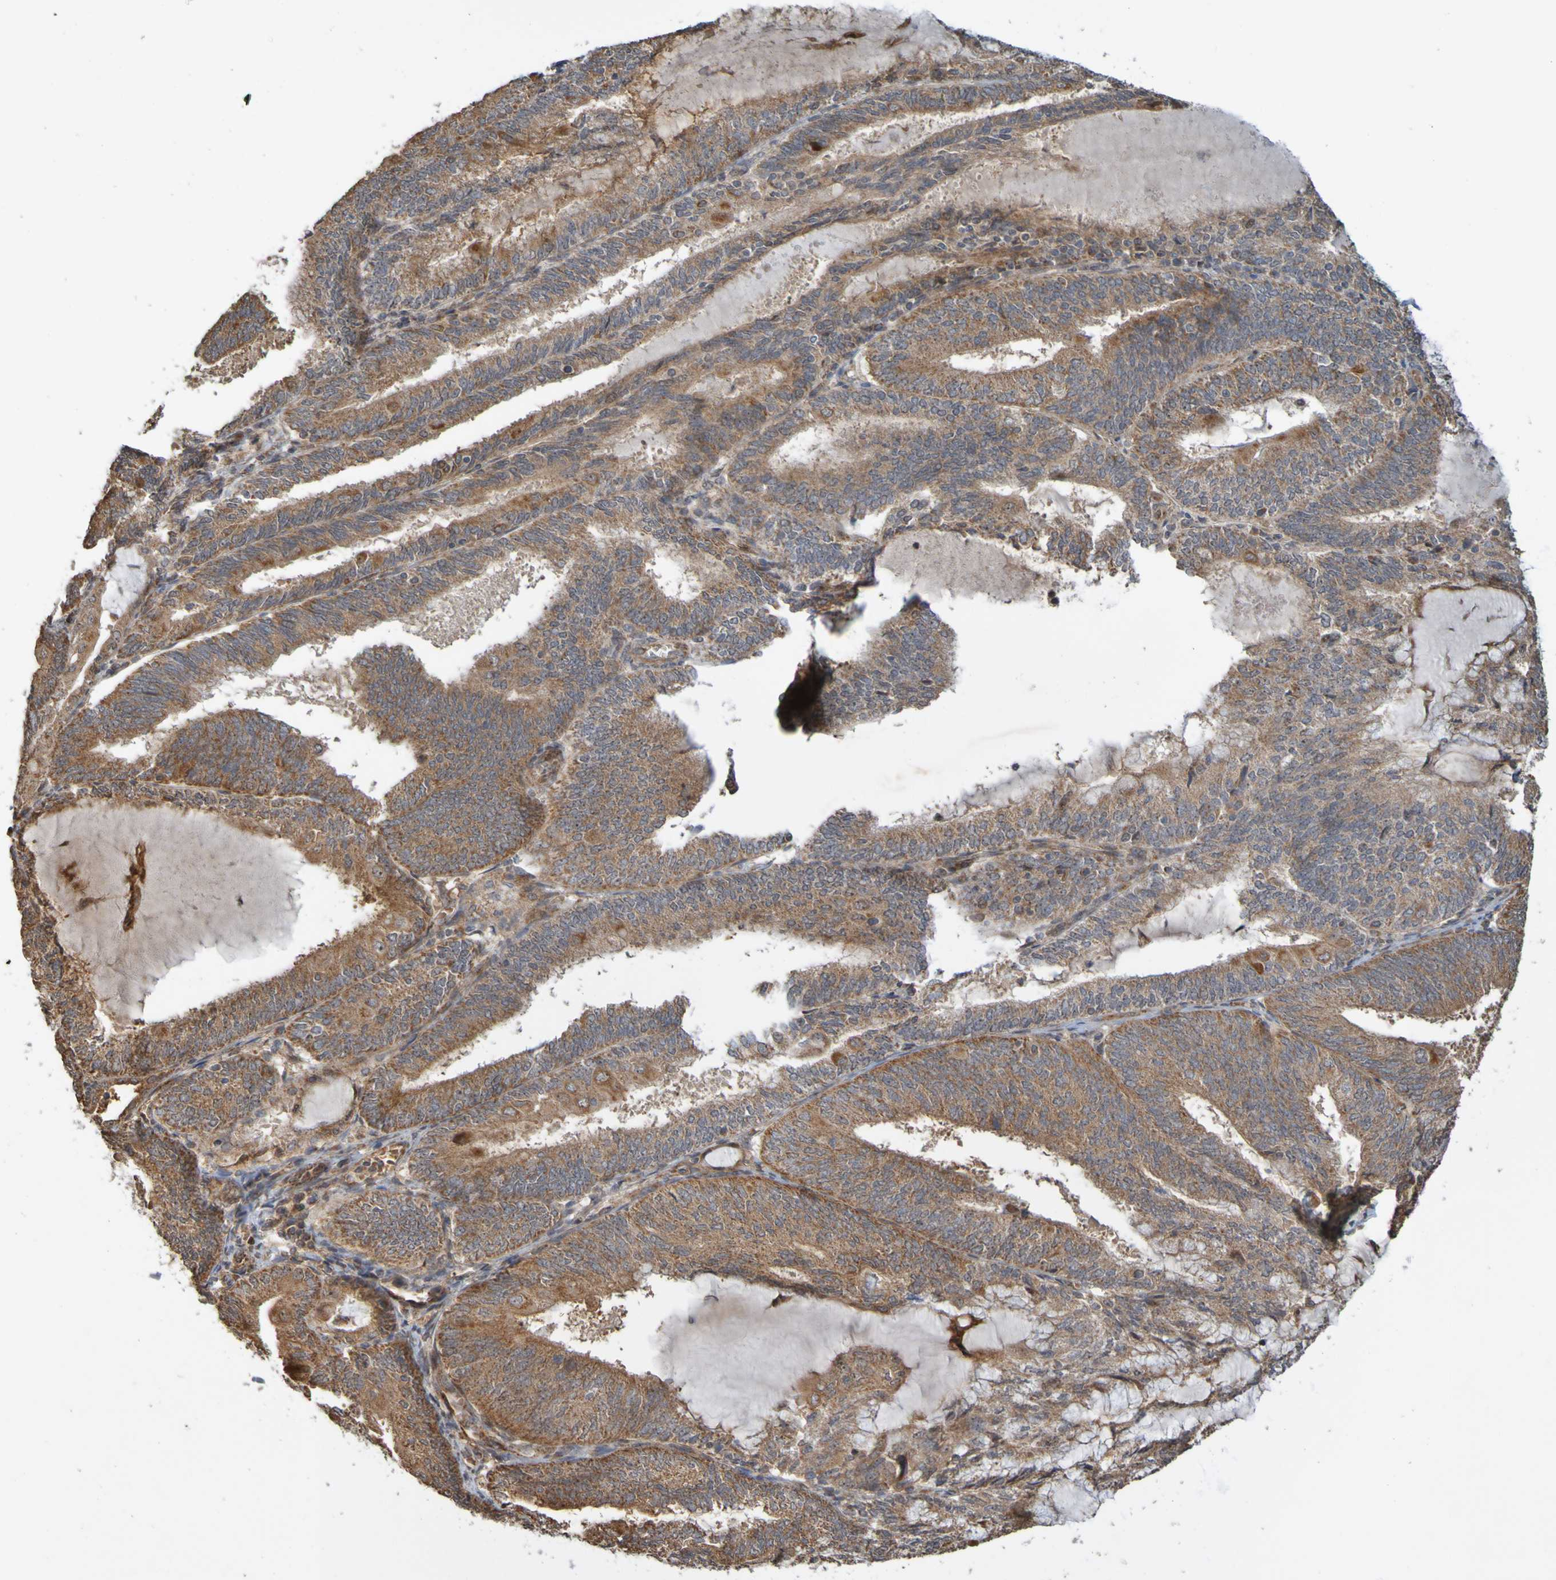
{"staining": {"intensity": "strong", "quantity": ">75%", "location": "cytoplasmic/membranous"}, "tissue": "endometrial cancer", "cell_type": "Tumor cells", "image_type": "cancer", "snomed": [{"axis": "morphology", "description": "Adenocarcinoma, NOS"}, {"axis": "topography", "description": "Endometrium"}], "caption": "Endometrial cancer stained with DAB IHC displays high levels of strong cytoplasmic/membranous expression in about >75% of tumor cells.", "gene": "TMBIM1", "patient": {"sex": "female", "age": 81}}